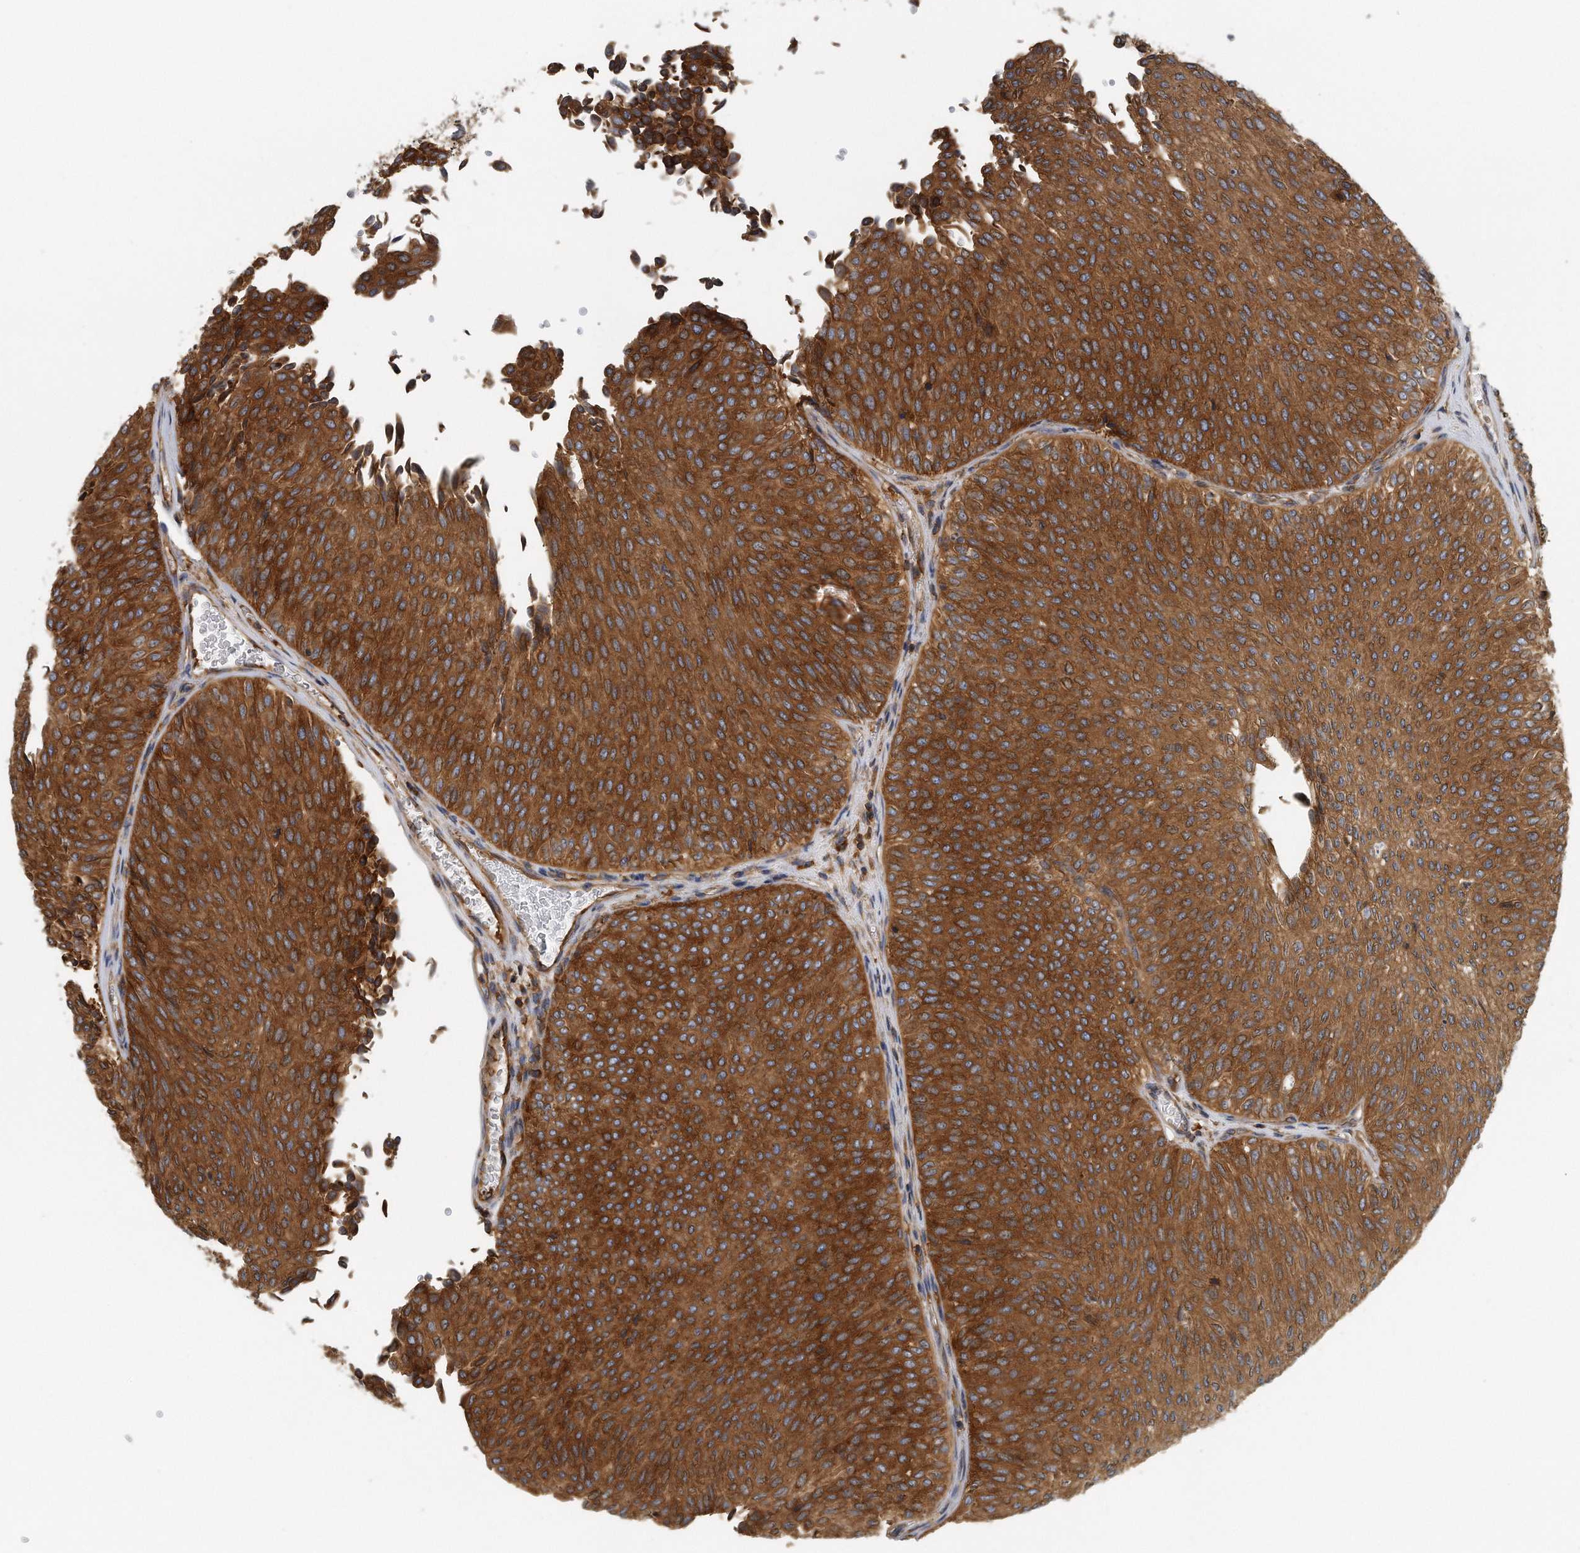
{"staining": {"intensity": "strong", "quantity": ">75%", "location": "cytoplasmic/membranous"}, "tissue": "urothelial cancer", "cell_type": "Tumor cells", "image_type": "cancer", "snomed": [{"axis": "morphology", "description": "Urothelial carcinoma, Low grade"}, {"axis": "topography", "description": "Urinary bladder"}], "caption": "Immunohistochemistry histopathology image of neoplastic tissue: urothelial cancer stained using immunohistochemistry (IHC) reveals high levels of strong protein expression localized specifically in the cytoplasmic/membranous of tumor cells, appearing as a cytoplasmic/membranous brown color.", "gene": "EIF3I", "patient": {"sex": "male", "age": 78}}